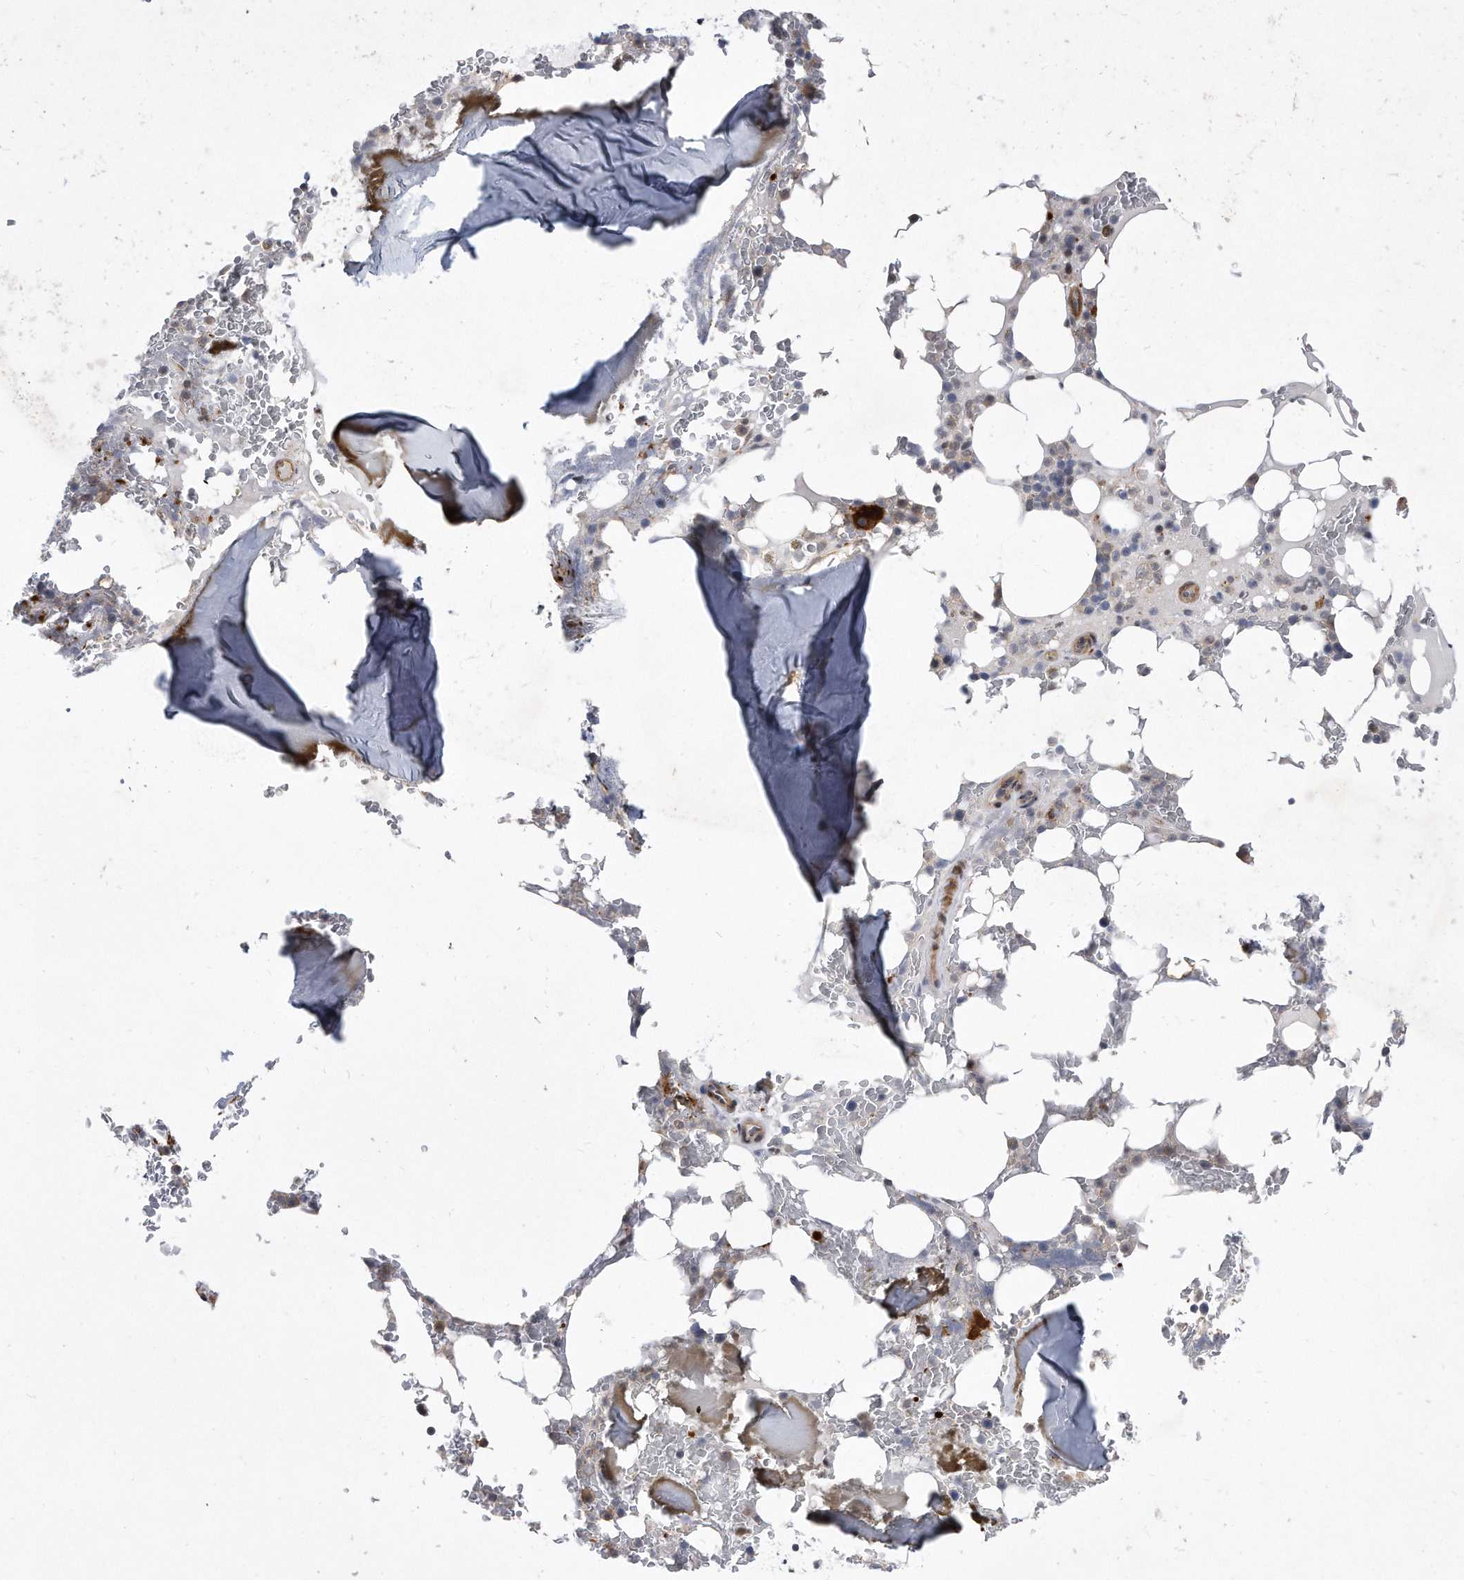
{"staining": {"intensity": "moderate", "quantity": "<25%", "location": "cytoplasmic/membranous"}, "tissue": "bone marrow", "cell_type": "Hematopoietic cells", "image_type": "normal", "snomed": [{"axis": "morphology", "description": "Normal tissue, NOS"}, {"axis": "topography", "description": "Bone marrow"}], "caption": "A micrograph of human bone marrow stained for a protein reveals moderate cytoplasmic/membranous brown staining in hematopoietic cells. The staining is performed using DAB brown chromogen to label protein expression. The nuclei are counter-stained blue using hematoxylin.", "gene": "PGBD2", "patient": {"sex": "male", "age": 58}}